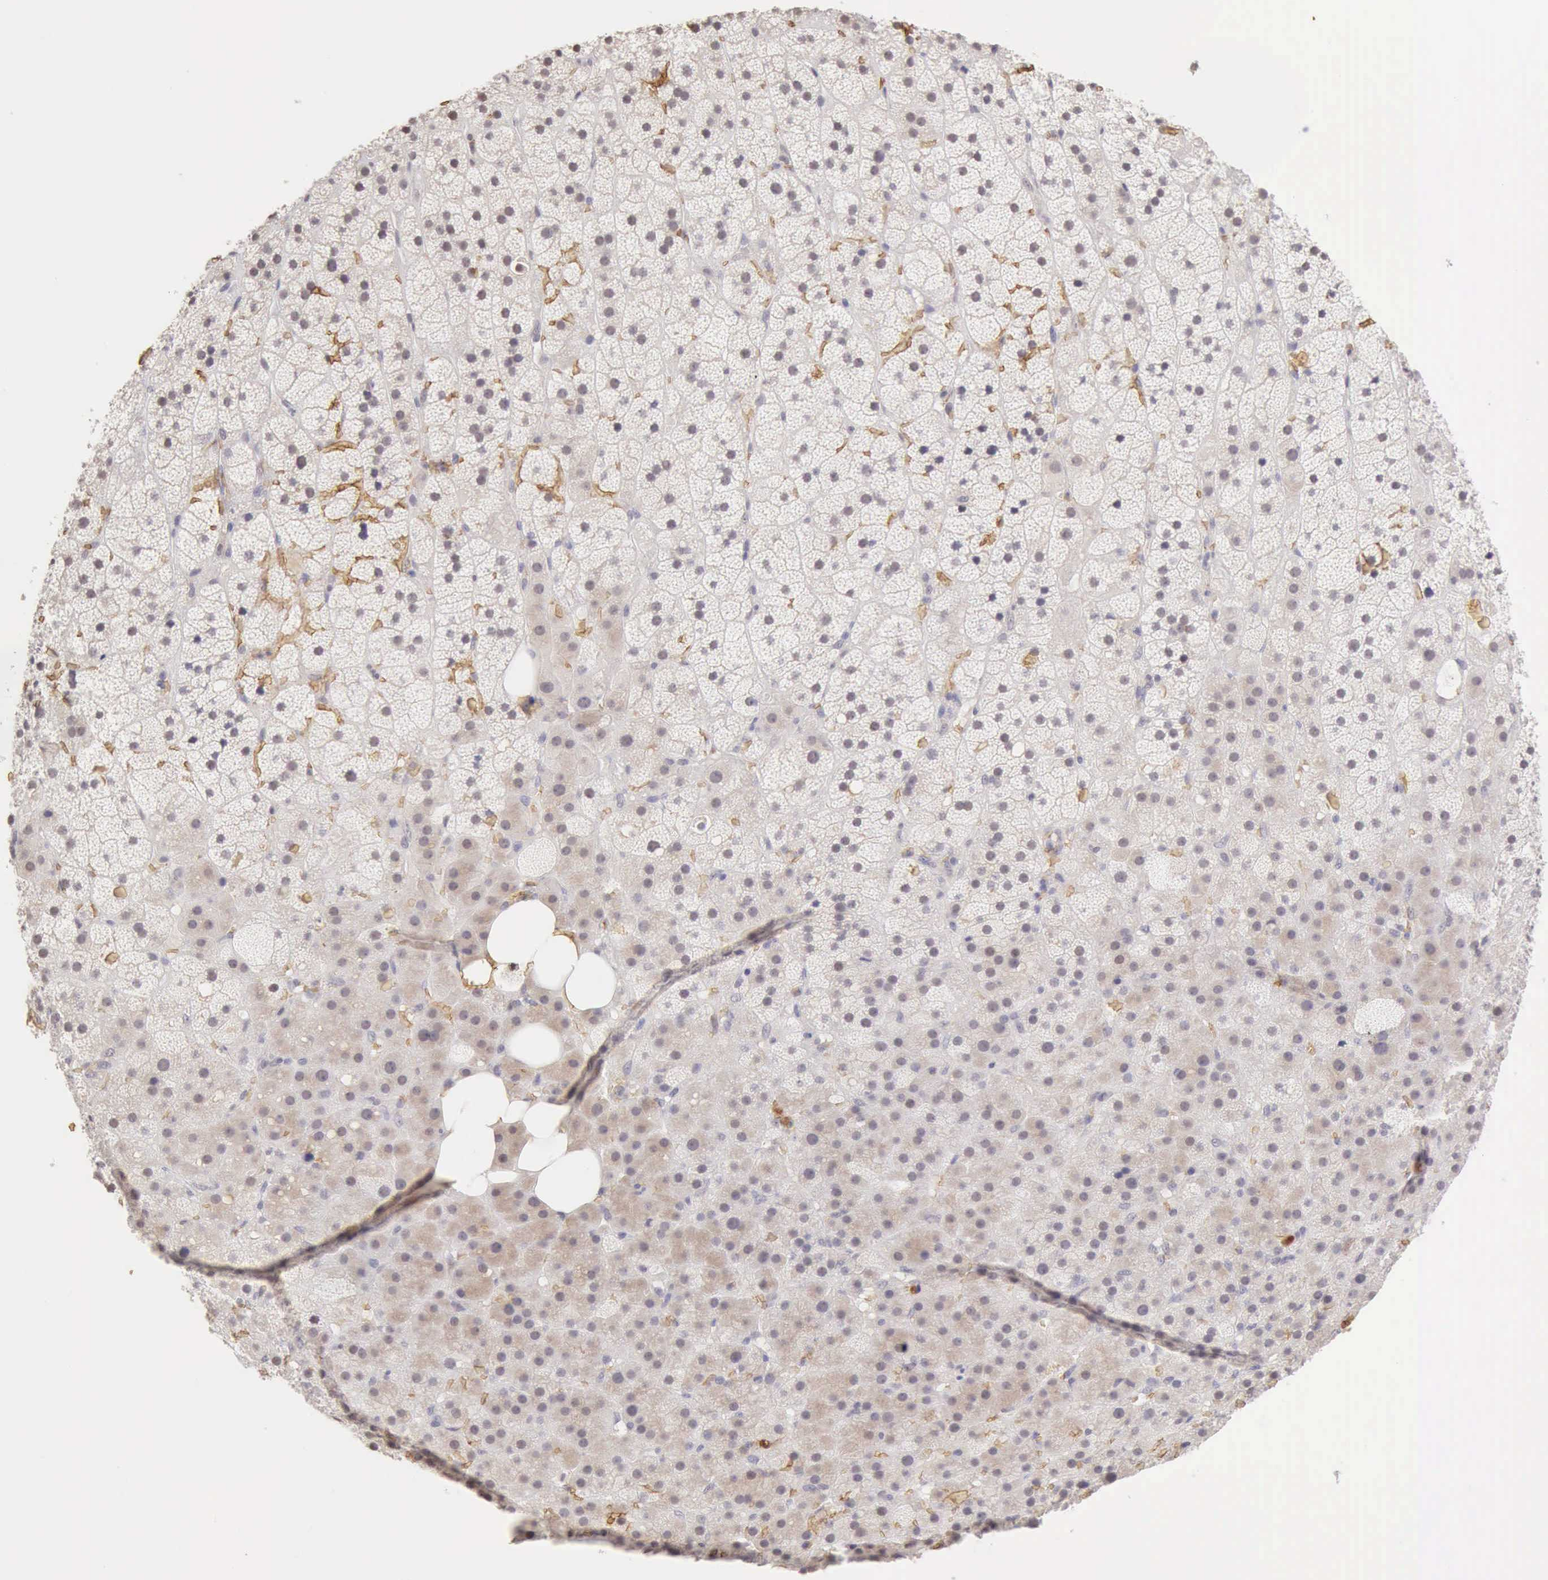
{"staining": {"intensity": "negative", "quantity": "none", "location": "none"}, "tissue": "adrenal gland", "cell_type": "Glandular cells", "image_type": "normal", "snomed": [{"axis": "morphology", "description": "Normal tissue, NOS"}, {"axis": "topography", "description": "Adrenal gland"}], "caption": "Histopathology image shows no significant protein positivity in glandular cells of normal adrenal gland.", "gene": "CFI", "patient": {"sex": "male", "age": 35}}